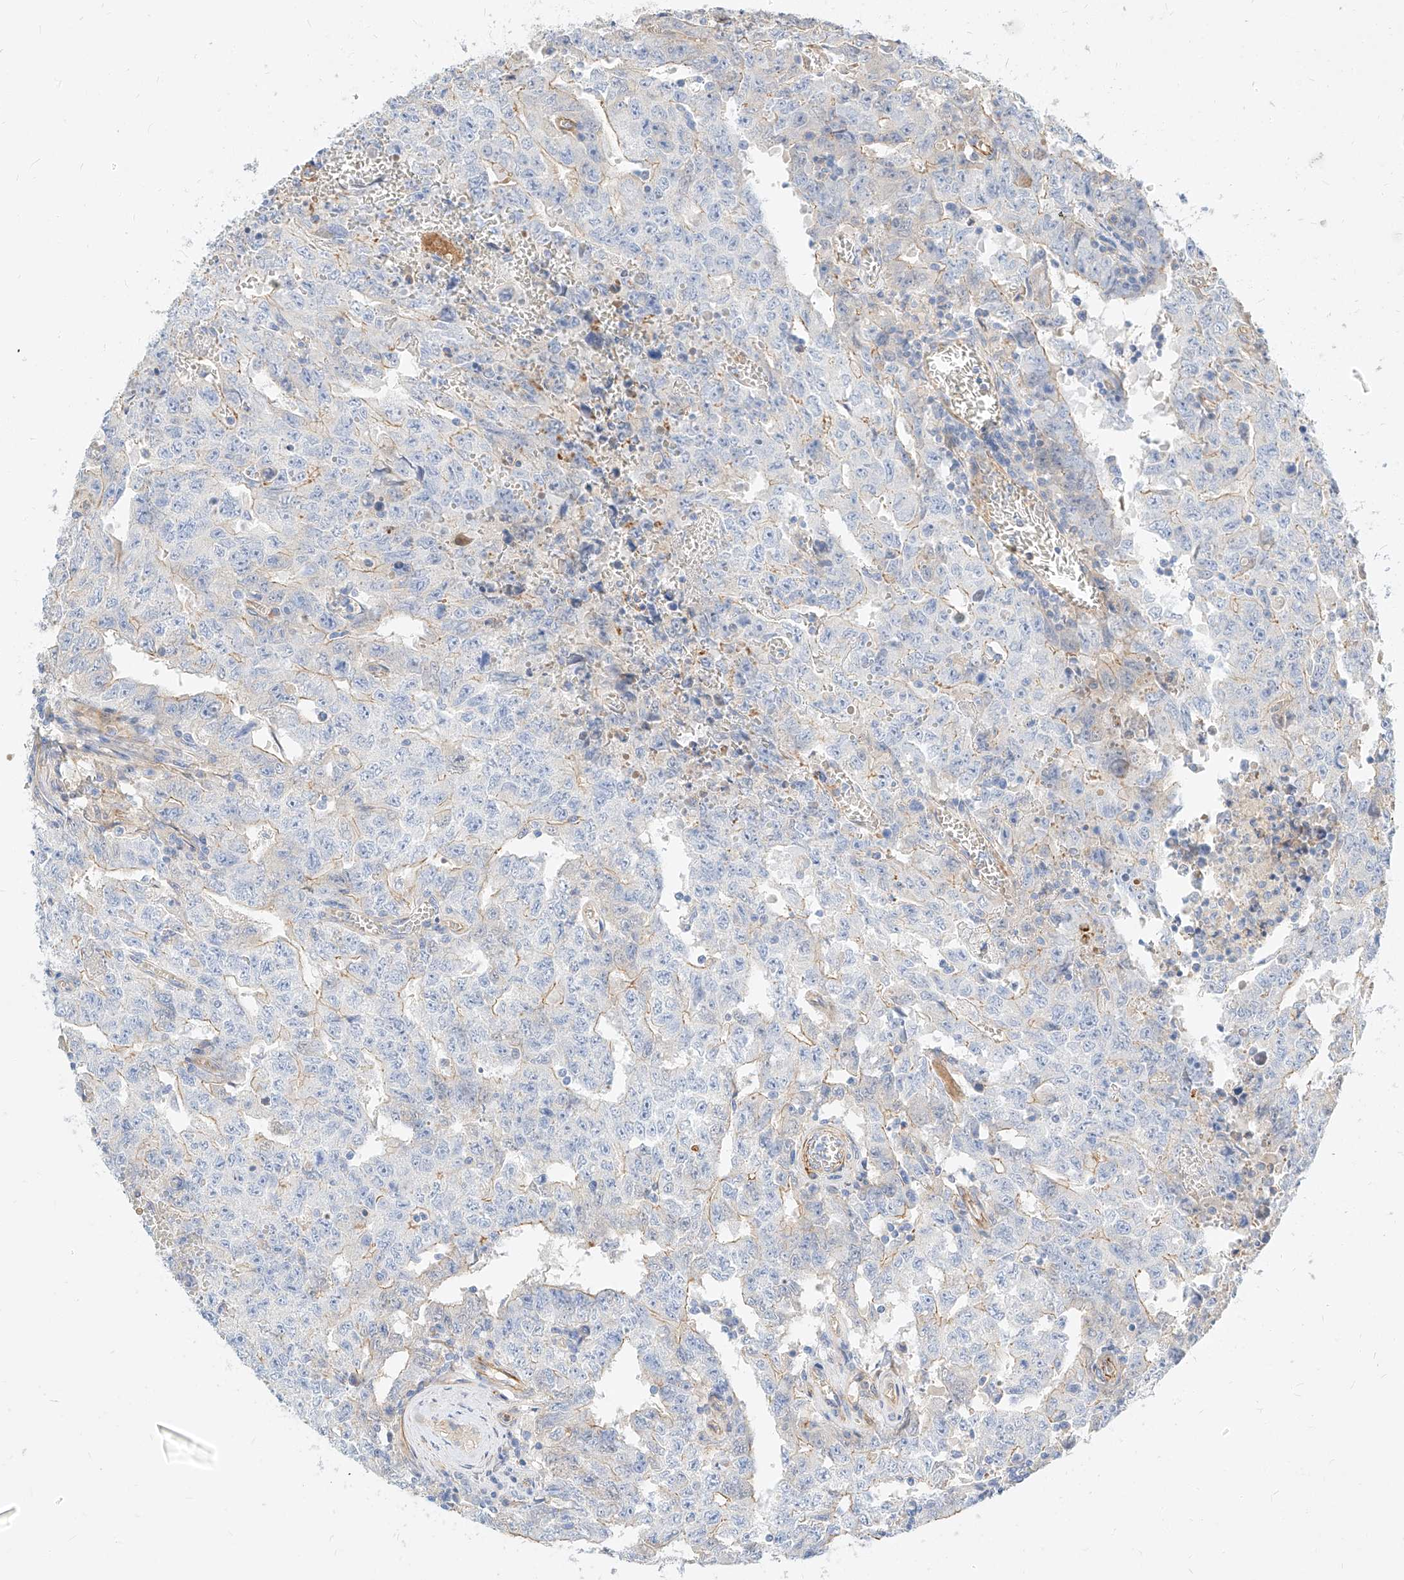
{"staining": {"intensity": "negative", "quantity": "none", "location": "none"}, "tissue": "testis cancer", "cell_type": "Tumor cells", "image_type": "cancer", "snomed": [{"axis": "morphology", "description": "Carcinoma, Embryonal, NOS"}, {"axis": "topography", "description": "Testis"}], "caption": "The immunohistochemistry photomicrograph has no significant staining in tumor cells of testis embryonal carcinoma tissue.", "gene": "KCNH5", "patient": {"sex": "male", "age": 26}}